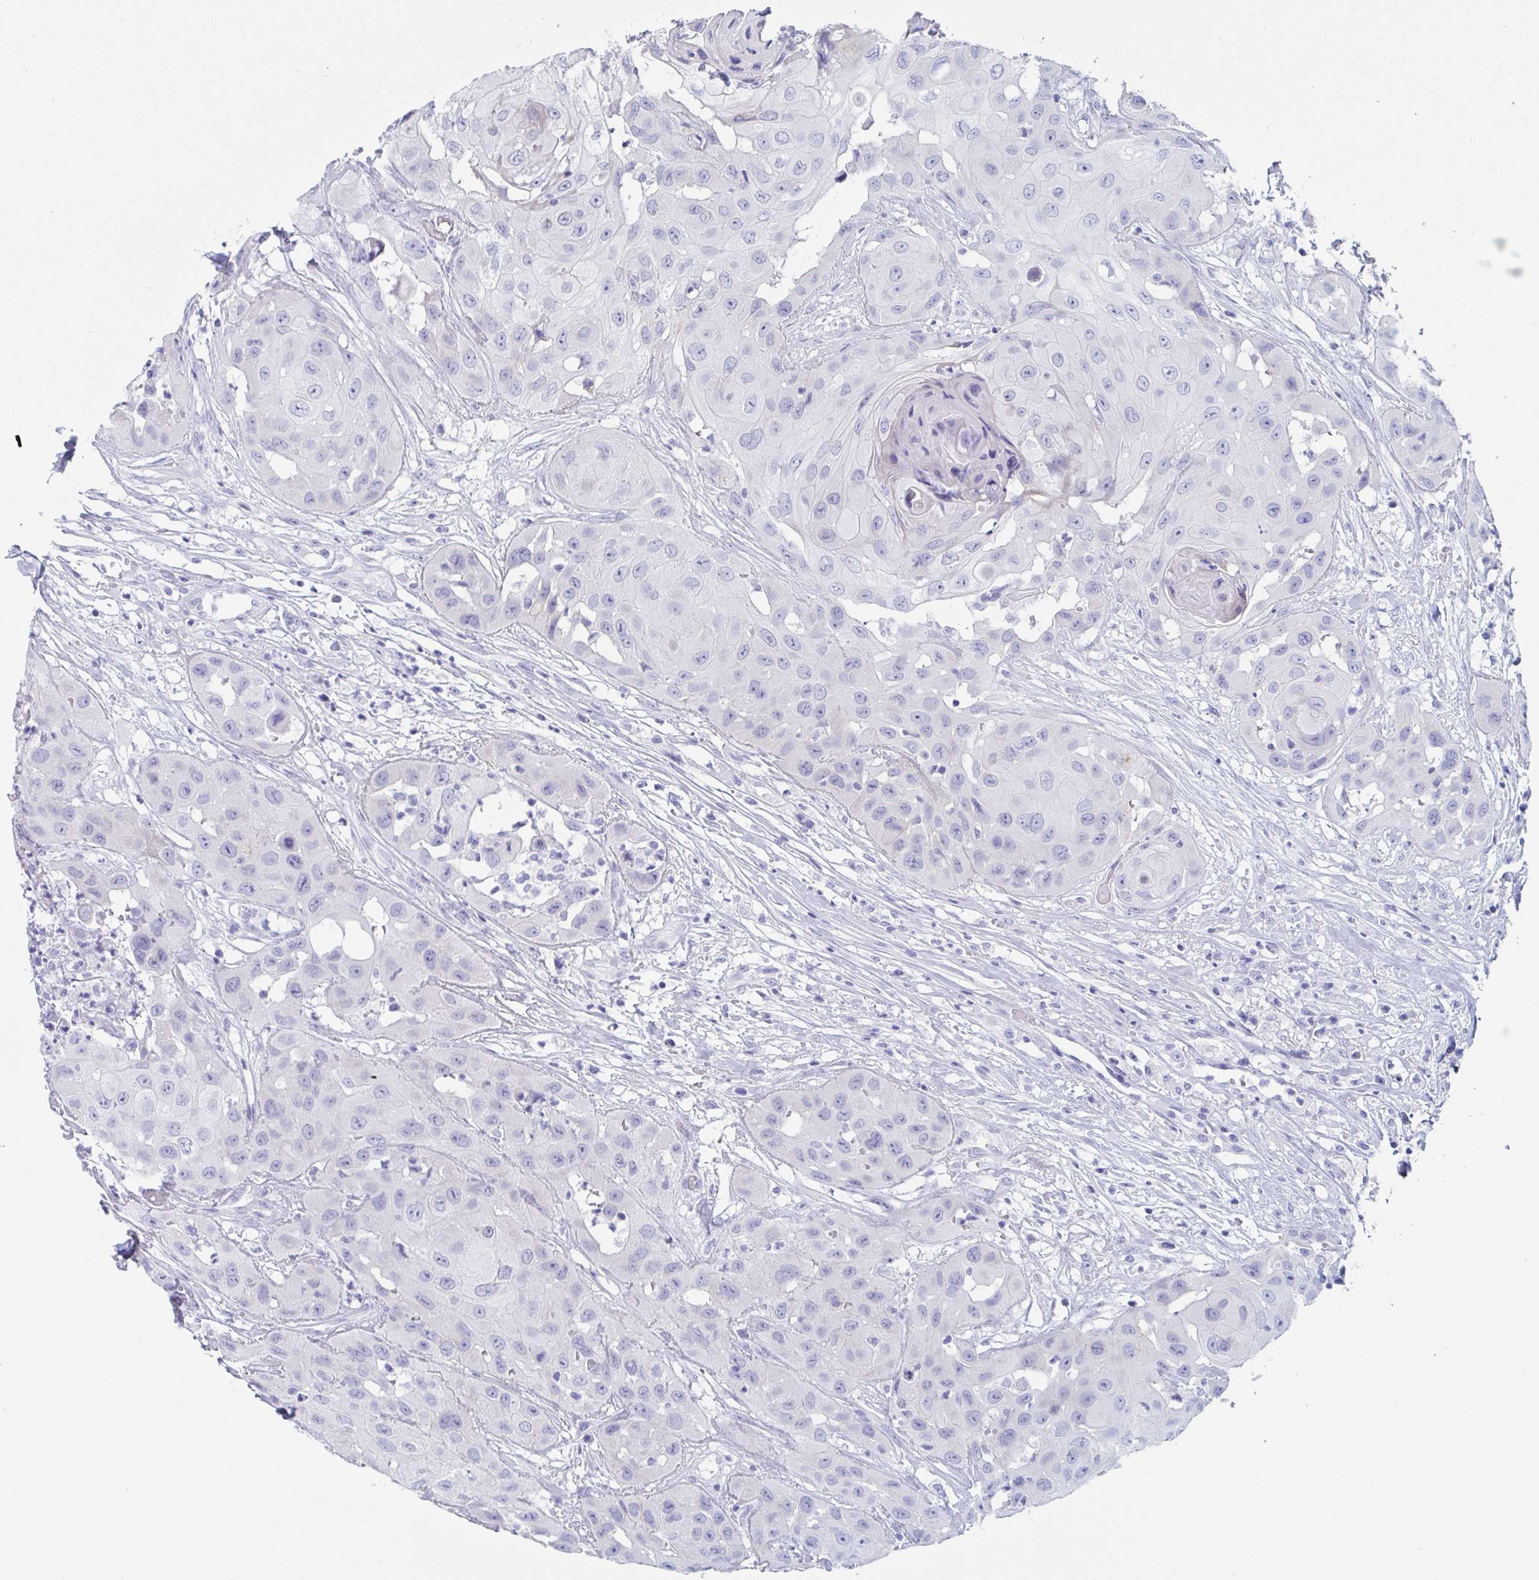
{"staining": {"intensity": "negative", "quantity": "none", "location": "none"}, "tissue": "head and neck cancer", "cell_type": "Tumor cells", "image_type": "cancer", "snomed": [{"axis": "morphology", "description": "Squamous cell carcinoma, NOS"}, {"axis": "topography", "description": "Head-Neck"}], "caption": "The immunohistochemistry photomicrograph has no significant staining in tumor cells of head and neck cancer (squamous cell carcinoma) tissue. Nuclei are stained in blue.", "gene": "ZPBP", "patient": {"sex": "male", "age": 83}}